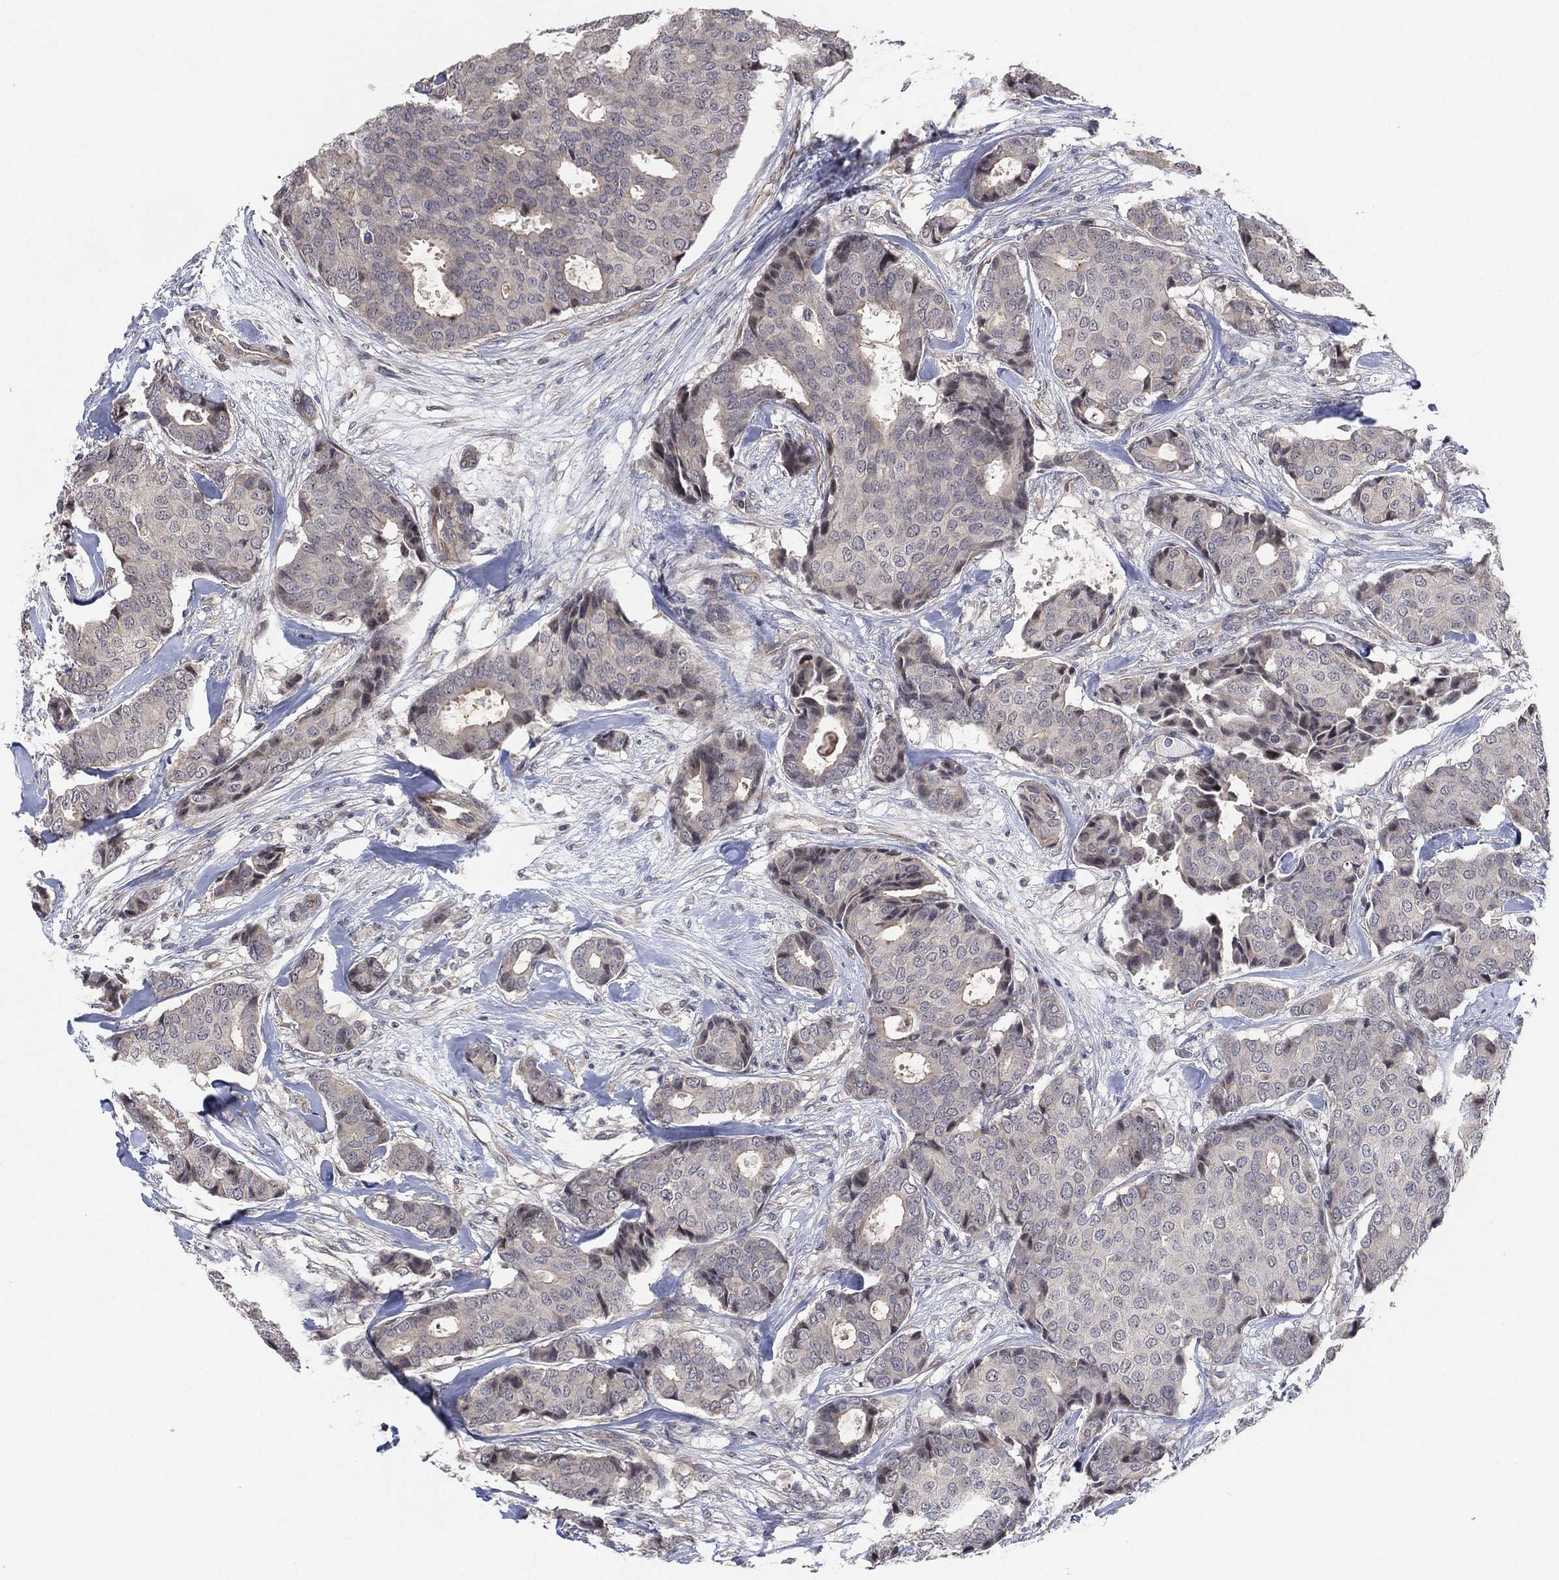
{"staining": {"intensity": "negative", "quantity": "none", "location": "none"}, "tissue": "breast cancer", "cell_type": "Tumor cells", "image_type": "cancer", "snomed": [{"axis": "morphology", "description": "Duct carcinoma"}, {"axis": "topography", "description": "Breast"}], "caption": "This is an immunohistochemistry image of human breast cancer. There is no staining in tumor cells.", "gene": "TMCO1", "patient": {"sex": "female", "age": 75}}